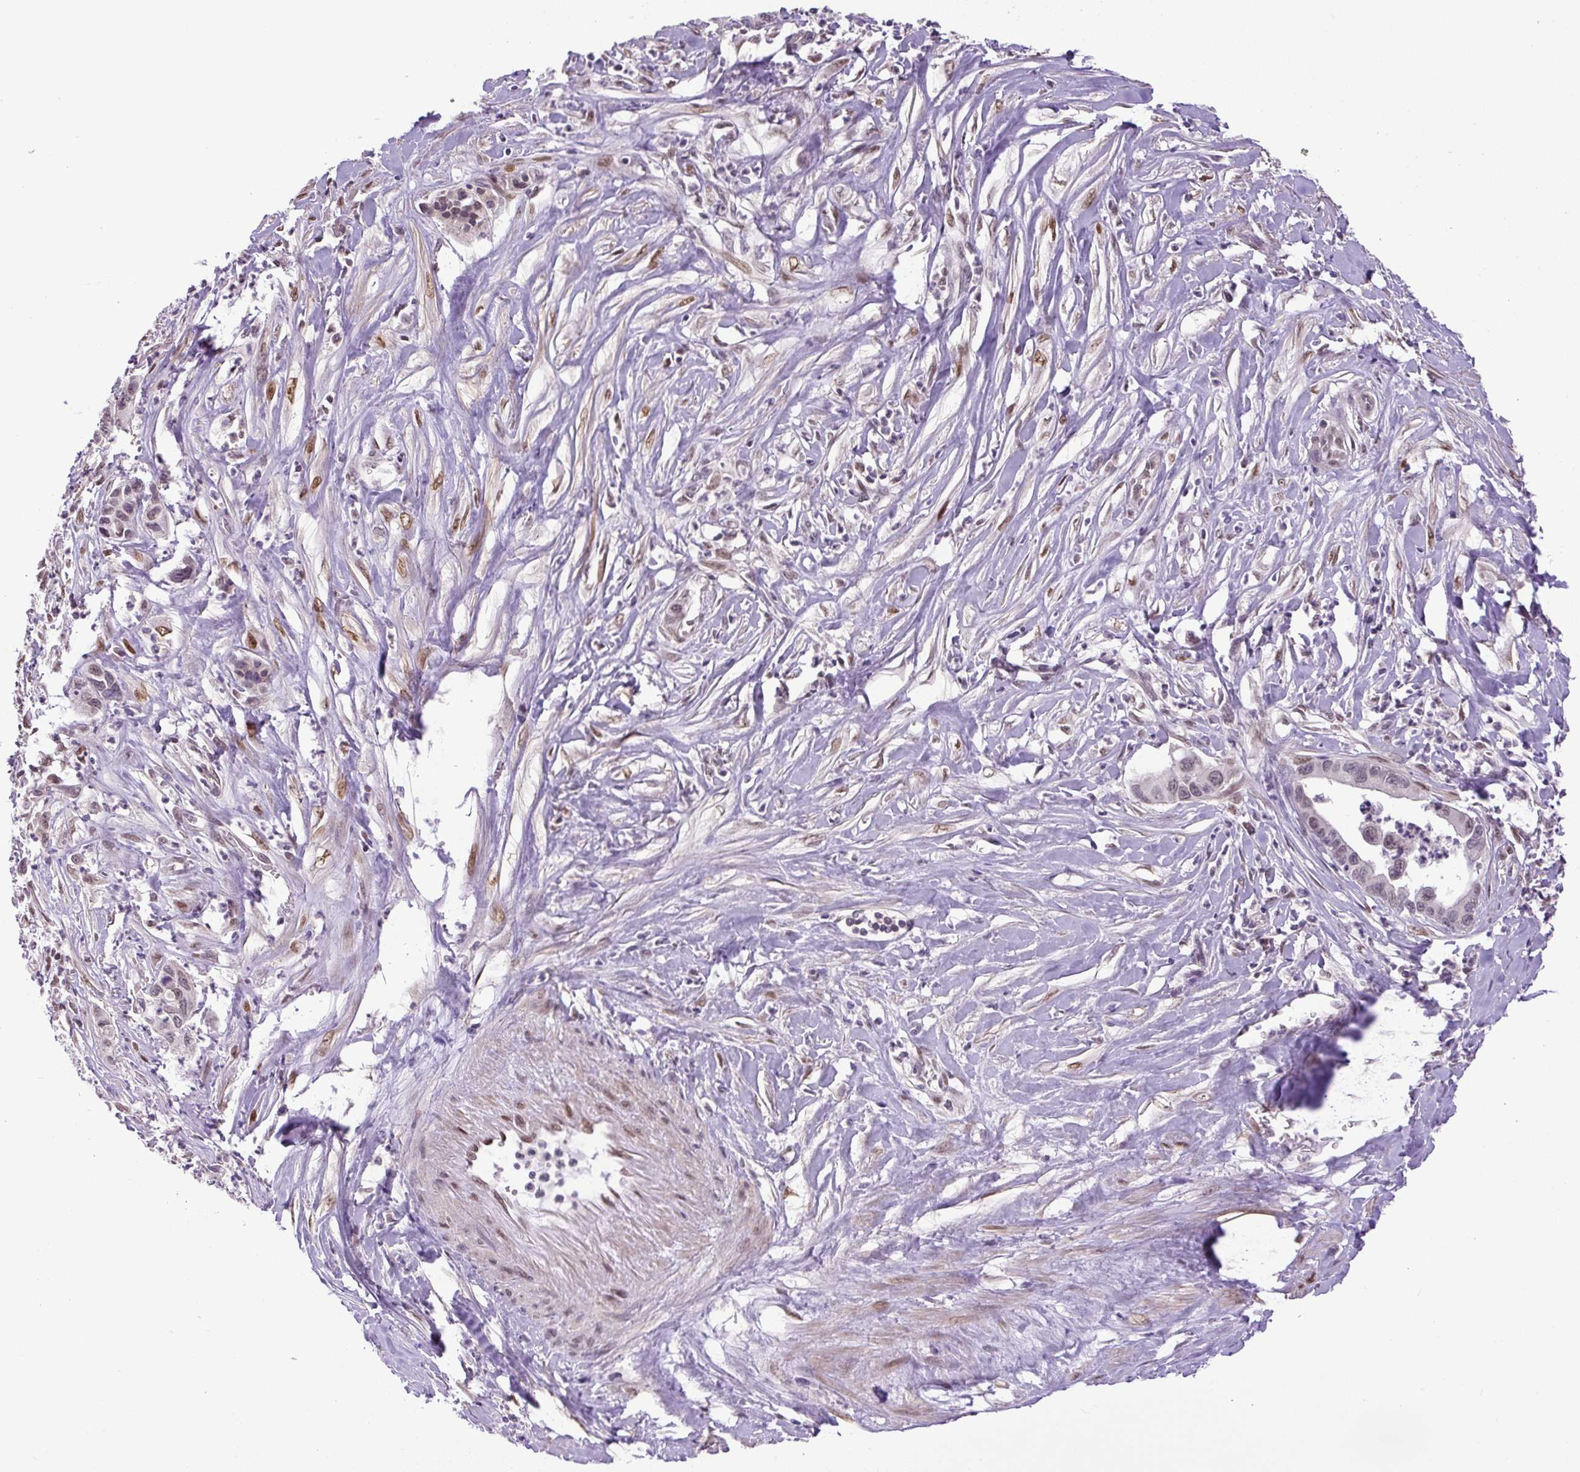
{"staining": {"intensity": "weak", "quantity": "<25%", "location": "nuclear"}, "tissue": "pancreatic cancer", "cell_type": "Tumor cells", "image_type": "cancer", "snomed": [{"axis": "morphology", "description": "Adenocarcinoma, NOS"}, {"axis": "topography", "description": "Pancreas"}], "caption": "Photomicrograph shows no protein positivity in tumor cells of pancreatic adenocarcinoma tissue.", "gene": "KPNA1", "patient": {"sex": "male", "age": 73}}